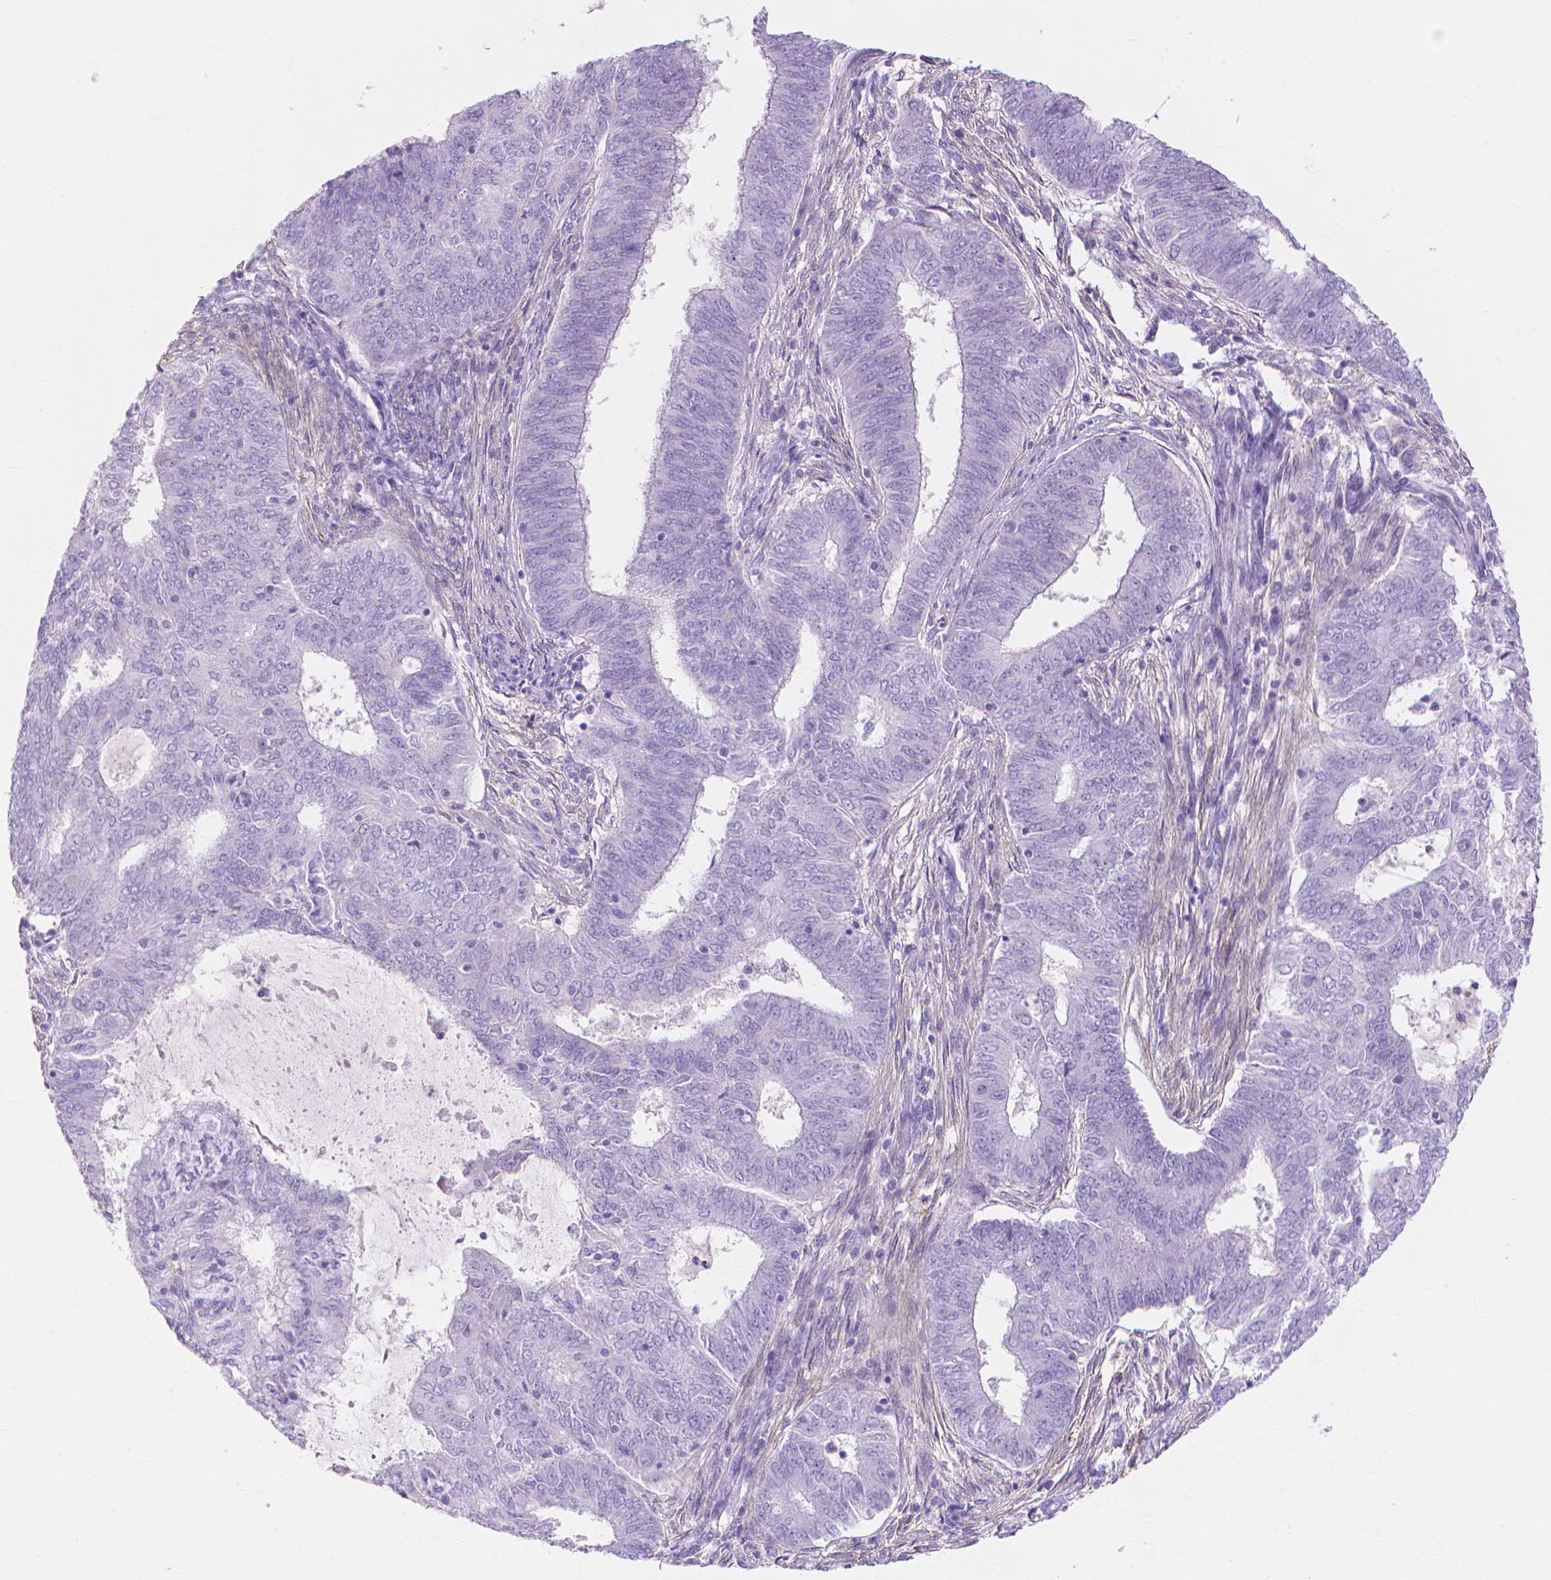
{"staining": {"intensity": "negative", "quantity": "none", "location": "none"}, "tissue": "endometrial cancer", "cell_type": "Tumor cells", "image_type": "cancer", "snomed": [{"axis": "morphology", "description": "Adenocarcinoma, NOS"}, {"axis": "topography", "description": "Endometrium"}], "caption": "The photomicrograph exhibits no significant expression in tumor cells of endometrial adenocarcinoma. Nuclei are stained in blue.", "gene": "MBLAC1", "patient": {"sex": "female", "age": 62}}